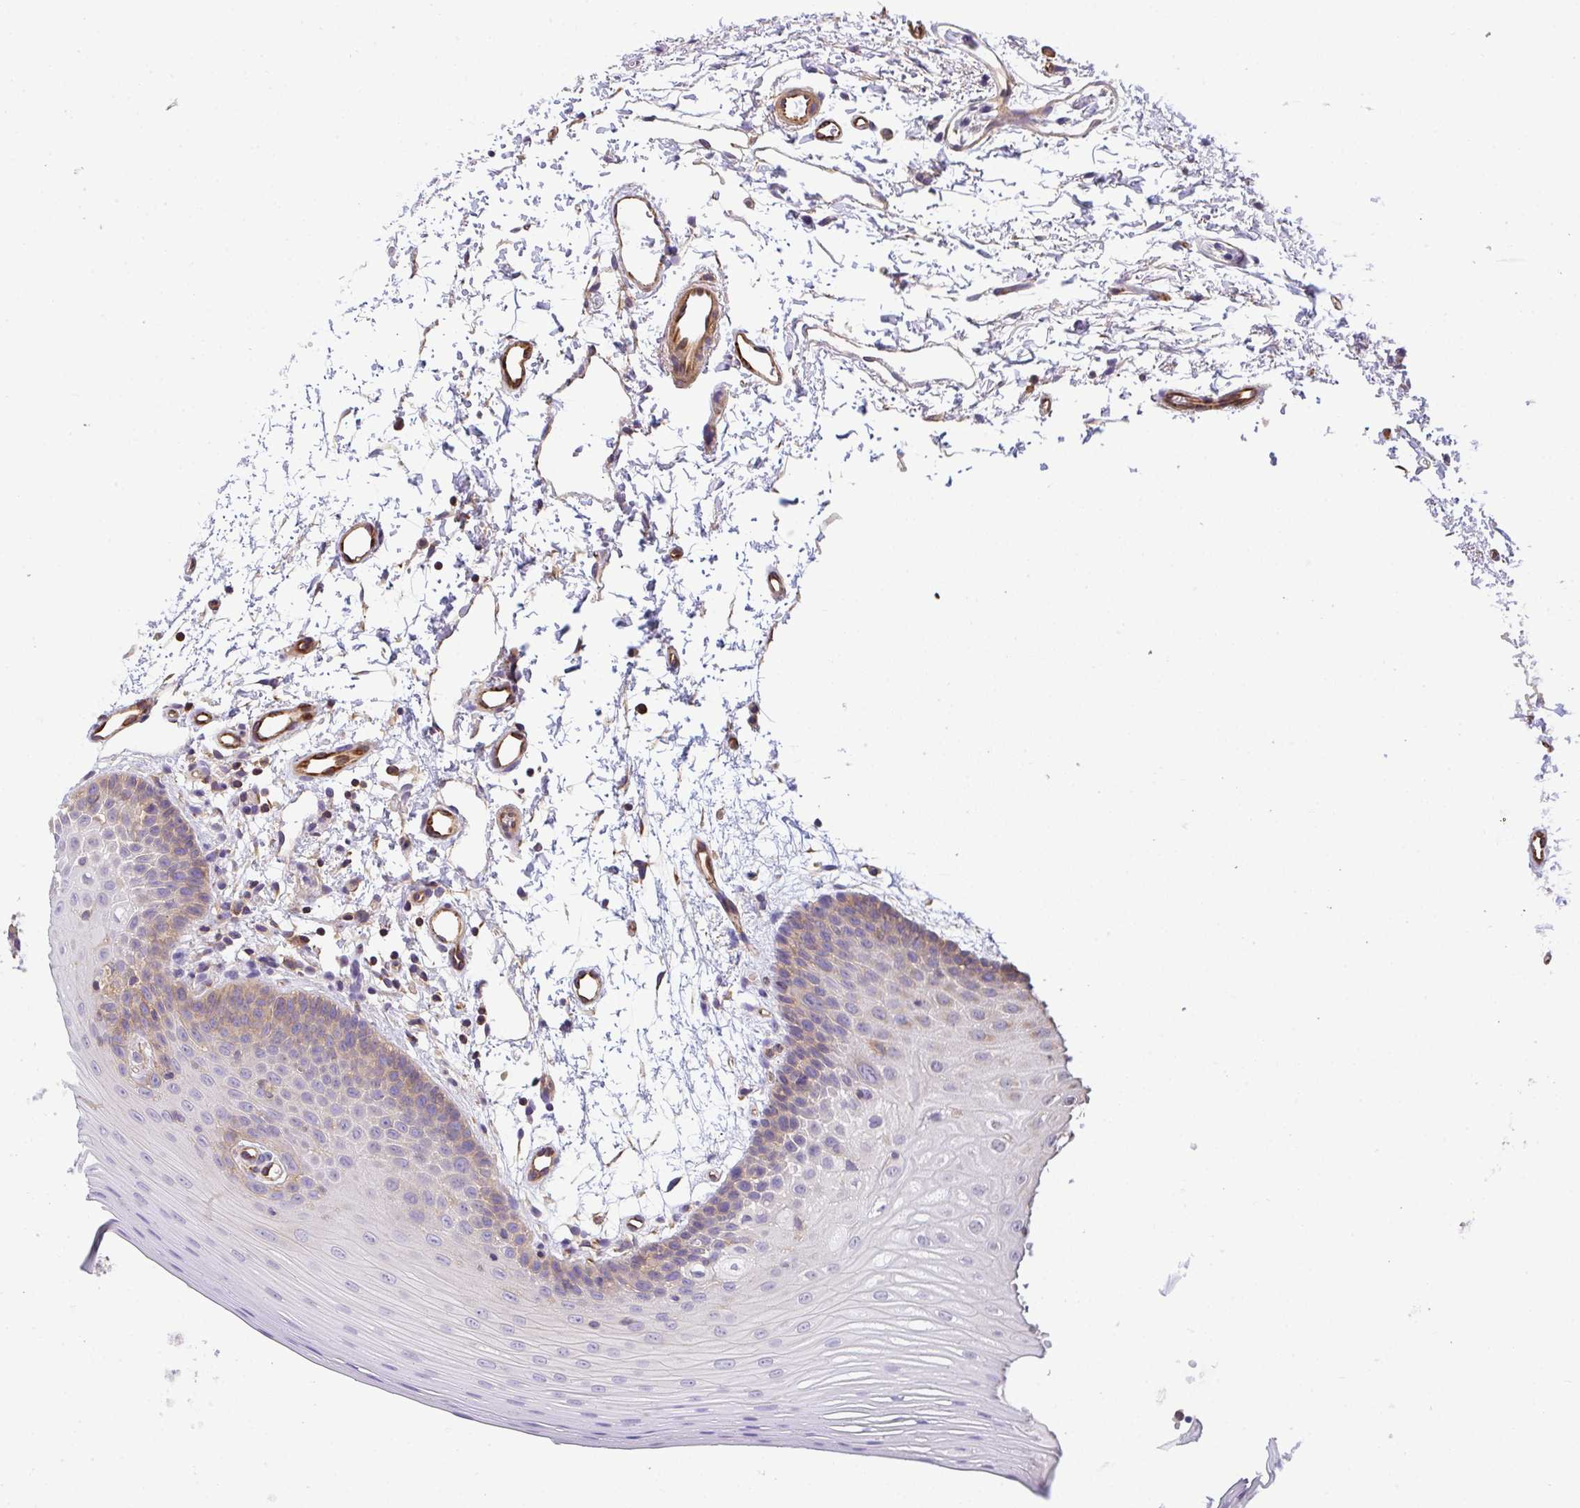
{"staining": {"intensity": "weak", "quantity": "25%-75%", "location": "cytoplasmic/membranous"}, "tissue": "oral mucosa", "cell_type": "Squamous epithelial cells", "image_type": "normal", "snomed": [{"axis": "morphology", "description": "Normal tissue, NOS"}, {"axis": "topography", "description": "Oral tissue"}], "caption": "The histopathology image displays staining of benign oral mucosa, revealing weak cytoplasmic/membranous protein staining (brown color) within squamous epithelial cells. Using DAB (3,3'-diaminobenzidine) (brown) and hematoxylin (blue) stains, captured at high magnification using brightfield microscopy.", "gene": "TMEM229A", "patient": {"sex": "female", "age": 81}}